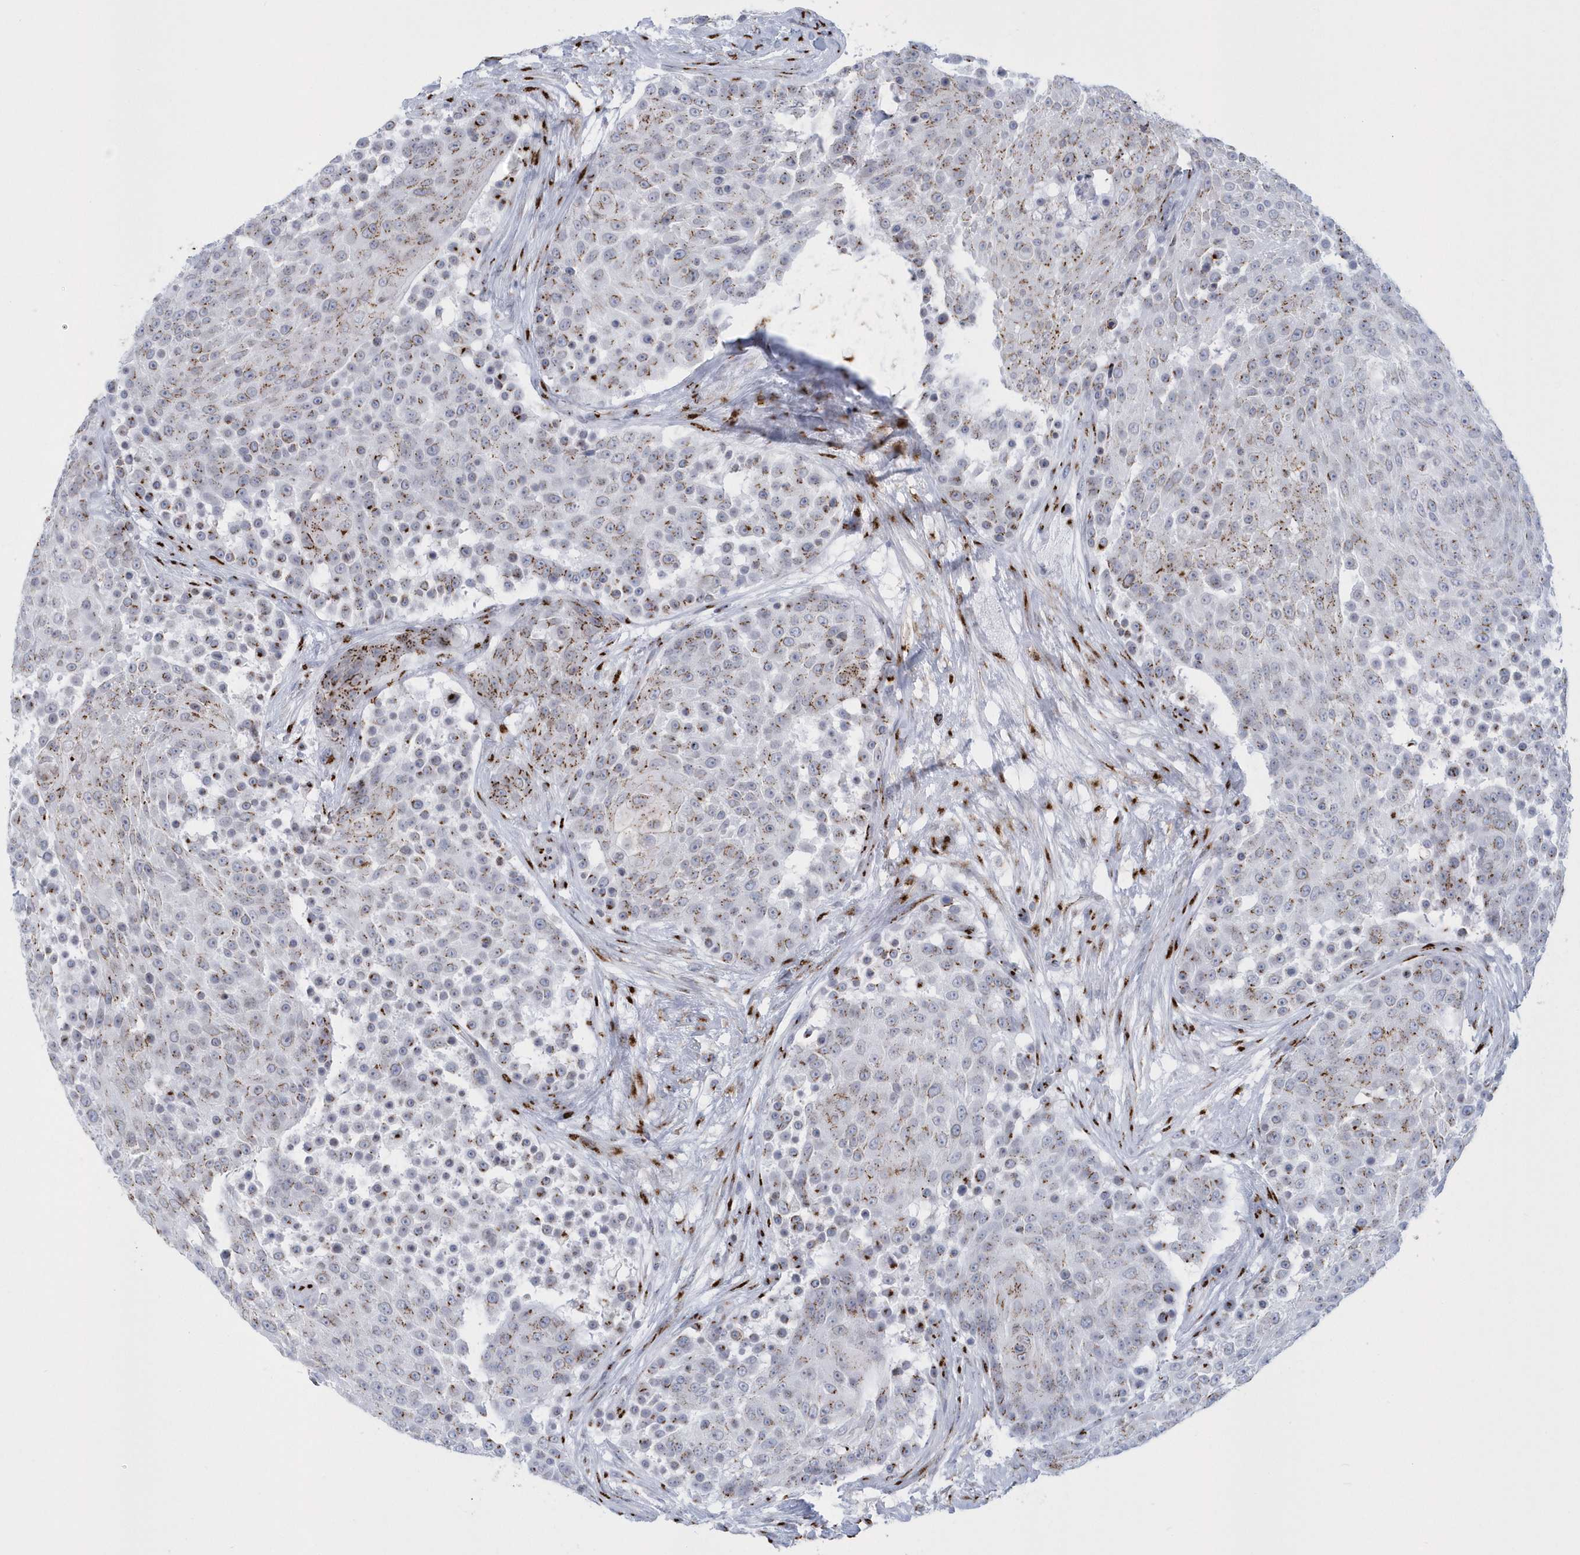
{"staining": {"intensity": "moderate", "quantity": "25%-75%", "location": "cytoplasmic/membranous"}, "tissue": "urothelial cancer", "cell_type": "Tumor cells", "image_type": "cancer", "snomed": [{"axis": "morphology", "description": "Urothelial carcinoma, High grade"}, {"axis": "topography", "description": "Urinary bladder"}], "caption": "Urothelial cancer stained with IHC shows moderate cytoplasmic/membranous staining in about 25%-75% of tumor cells.", "gene": "SLX9", "patient": {"sex": "female", "age": 63}}